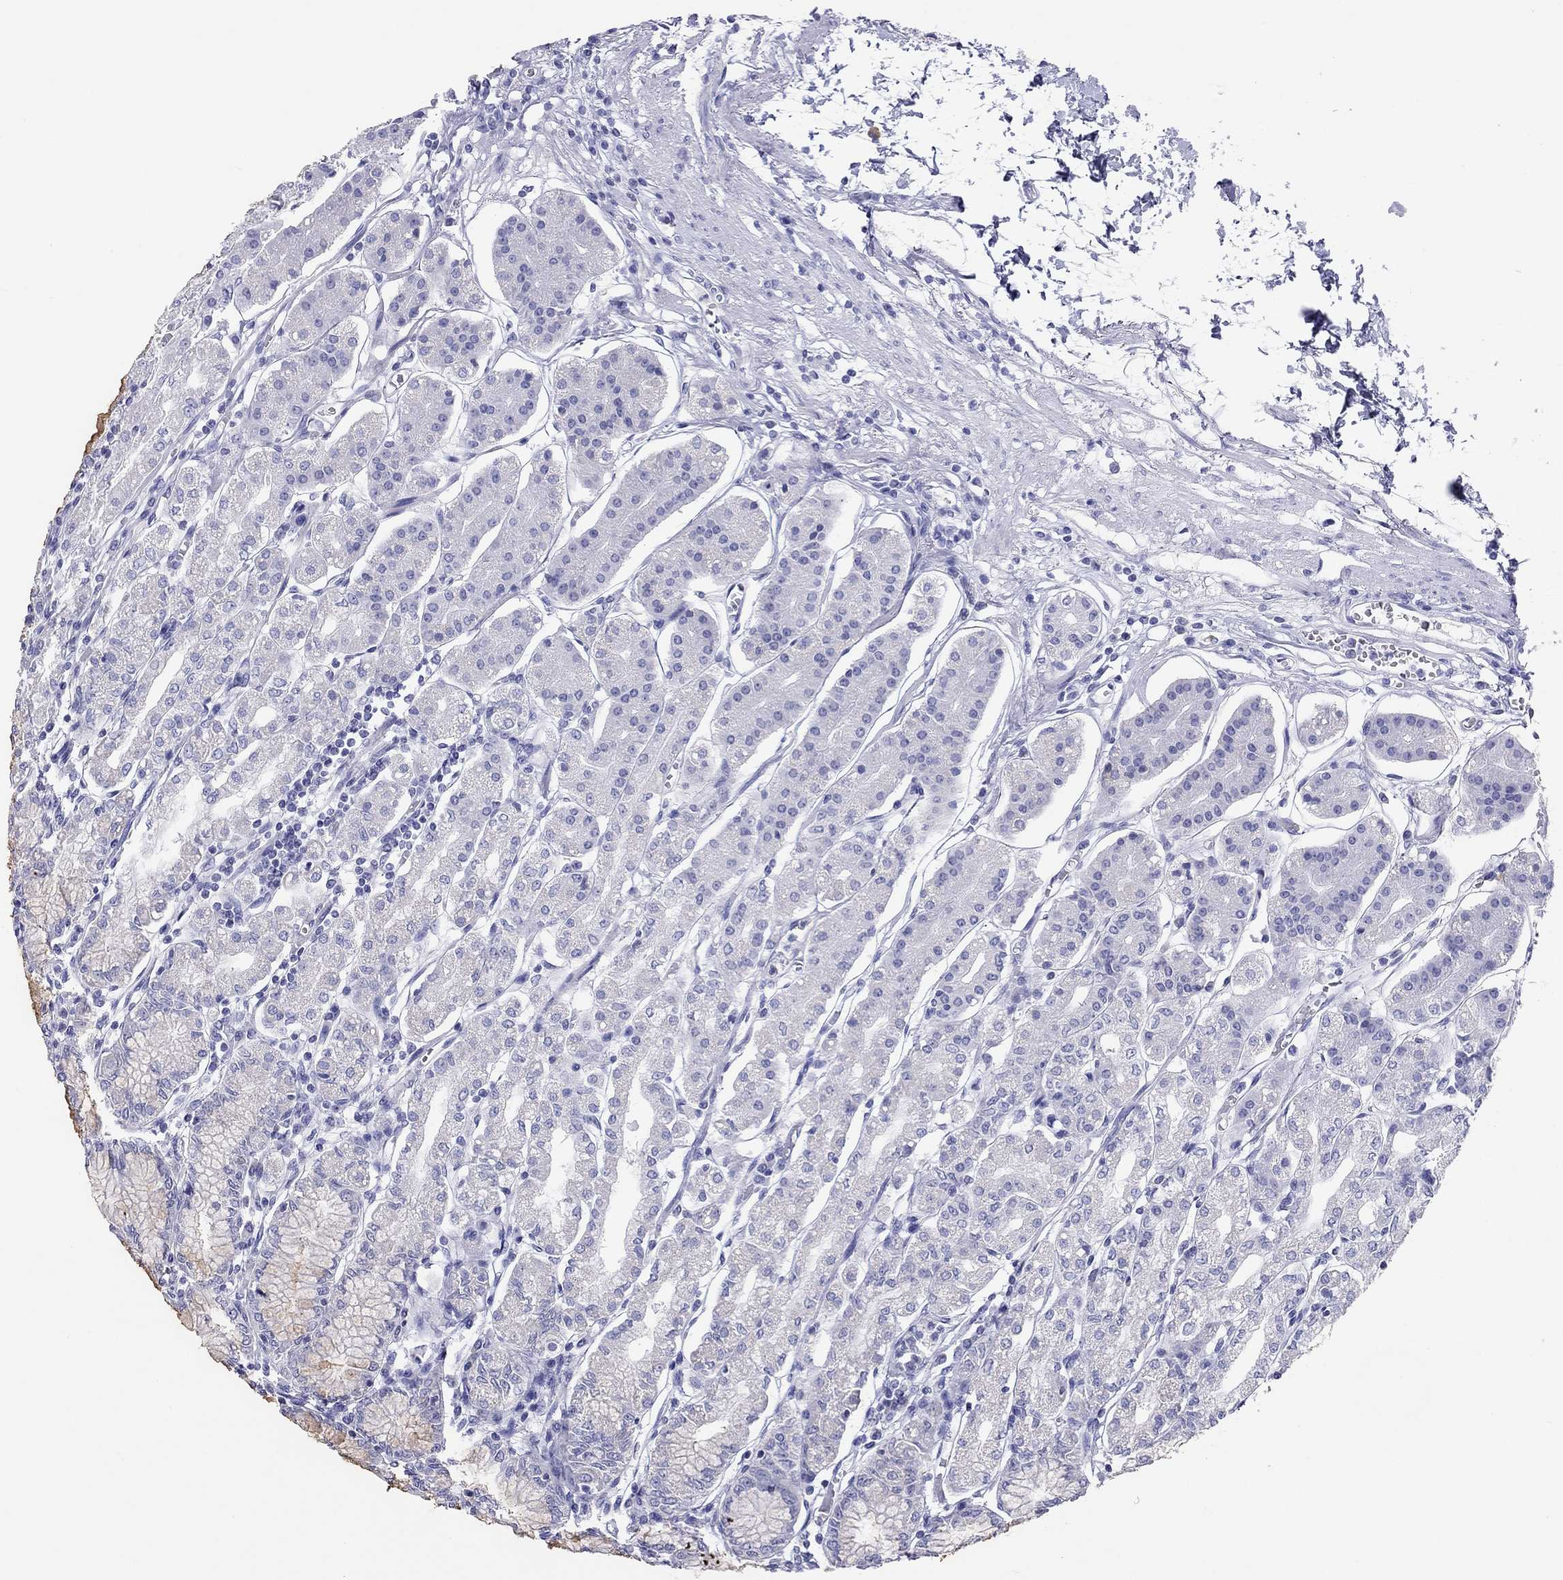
{"staining": {"intensity": "negative", "quantity": "none", "location": "none"}, "tissue": "stomach", "cell_type": "Glandular cells", "image_type": "normal", "snomed": [{"axis": "morphology", "description": "Normal tissue, NOS"}, {"axis": "topography", "description": "Skeletal muscle"}, {"axis": "topography", "description": "Stomach"}], "caption": "This photomicrograph is of normal stomach stained with immunohistochemistry to label a protein in brown with the nuclei are counter-stained blue. There is no staining in glandular cells.", "gene": "DPY19L2", "patient": {"sex": "female", "age": 57}}